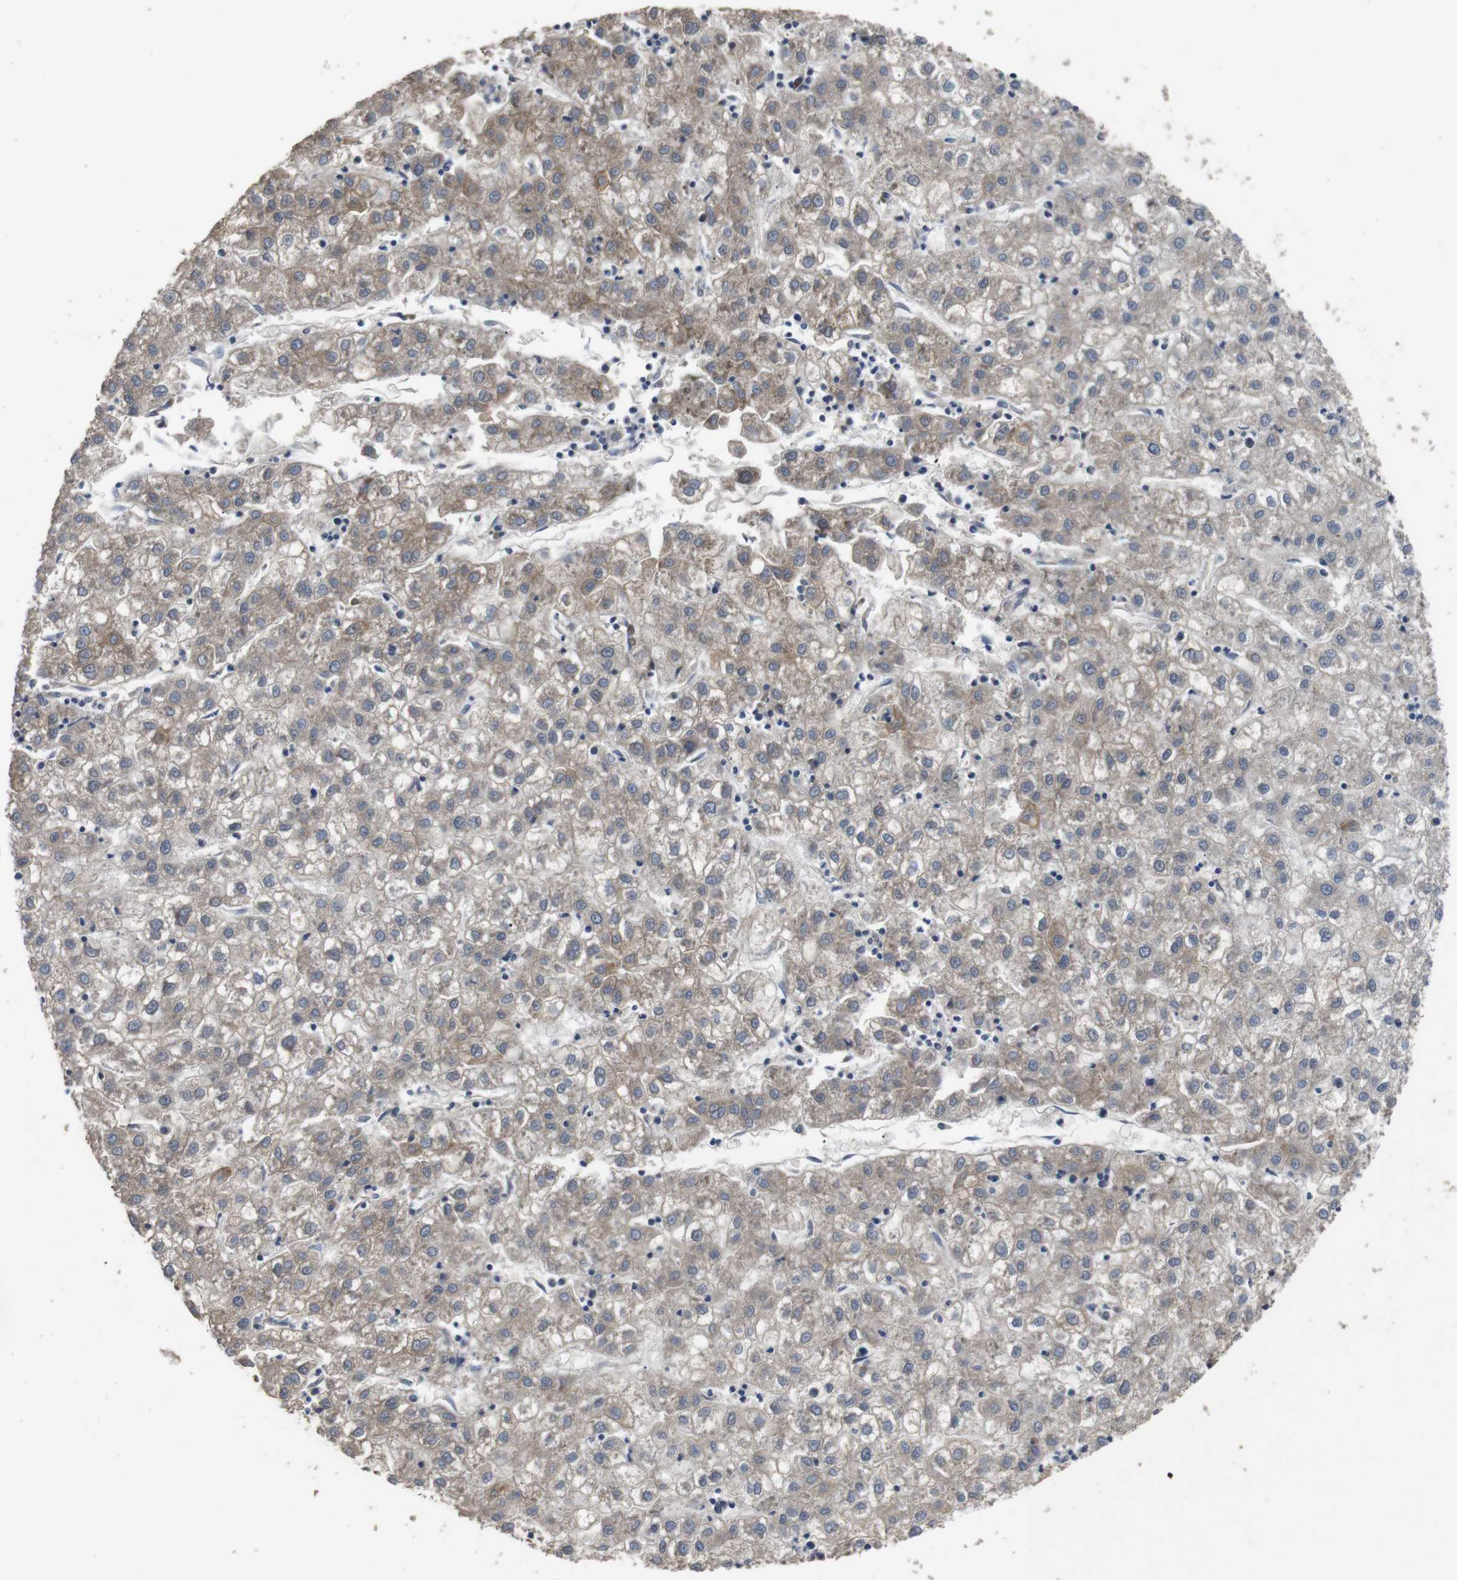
{"staining": {"intensity": "weak", "quantity": "<25%", "location": "cytoplasmic/membranous"}, "tissue": "liver cancer", "cell_type": "Tumor cells", "image_type": "cancer", "snomed": [{"axis": "morphology", "description": "Carcinoma, Hepatocellular, NOS"}, {"axis": "topography", "description": "Liver"}], "caption": "Protein analysis of hepatocellular carcinoma (liver) shows no significant positivity in tumor cells.", "gene": "ADGRL3", "patient": {"sex": "male", "age": 72}}